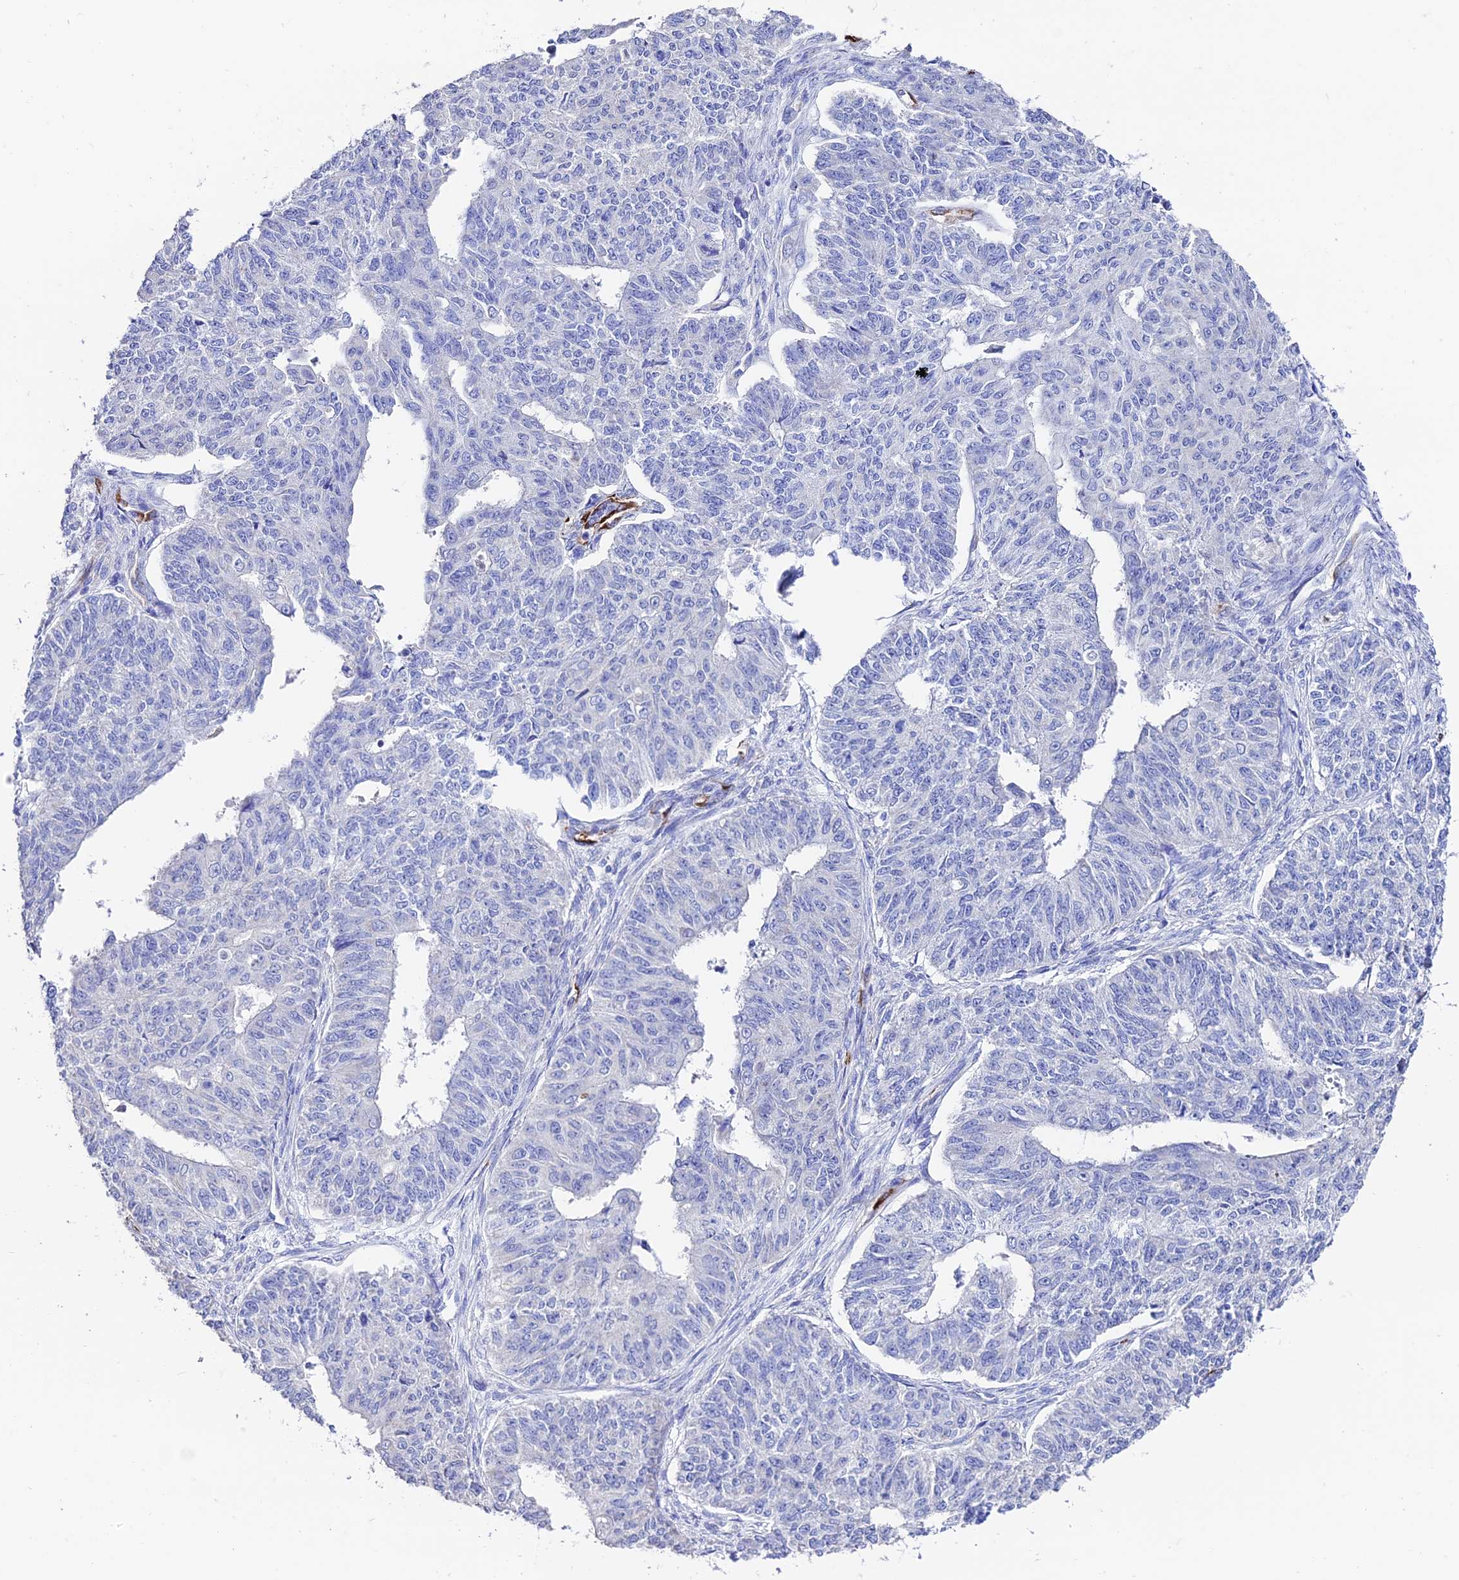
{"staining": {"intensity": "negative", "quantity": "none", "location": "none"}, "tissue": "endometrial cancer", "cell_type": "Tumor cells", "image_type": "cancer", "snomed": [{"axis": "morphology", "description": "Adenocarcinoma, NOS"}, {"axis": "topography", "description": "Endometrium"}], "caption": "The micrograph shows no staining of tumor cells in endometrial adenocarcinoma. (DAB immunohistochemistry, high magnification).", "gene": "ESM1", "patient": {"sex": "female", "age": 32}}